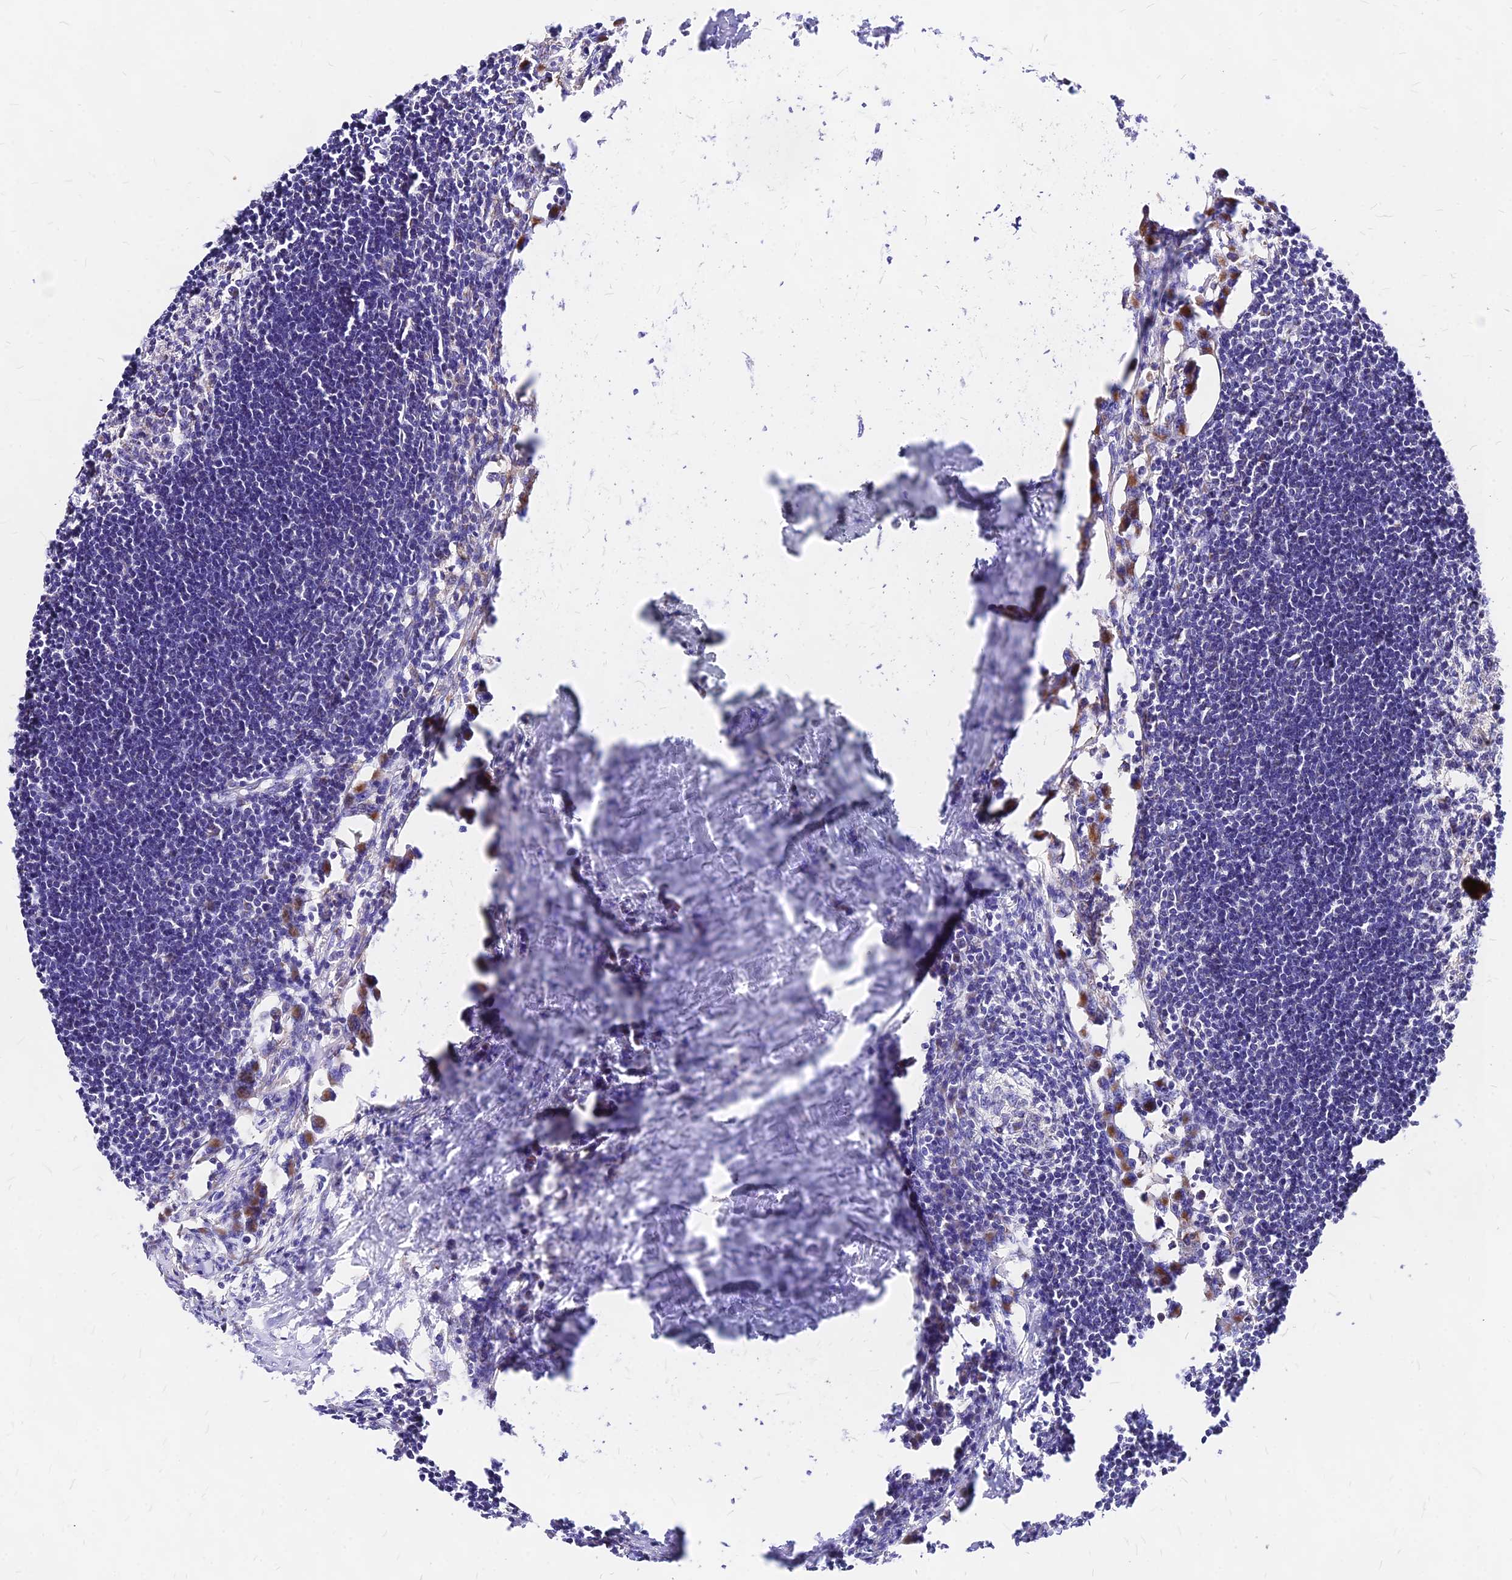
{"staining": {"intensity": "weak", "quantity": "<25%", "location": "cytoplasmic/membranous"}, "tissue": "lymph node", "cell_type": "Germinal center cells", "image_type": "normal", "snomed": [{"axis": "morphology", "description": "Normal tissue, NOS"}, {"axis": "morphology", "description": "Malignant melanoma, Metastatic site"}, {"axis": "topography", "description": "Lymph node"}], "caption": "IHC image of unremarkable human lymph node stained for a protein (brown), which demonstrates no positivity in germinal center cells.", "gene": "MRPL3", "patient": {"sex": "male", "age": 41}}